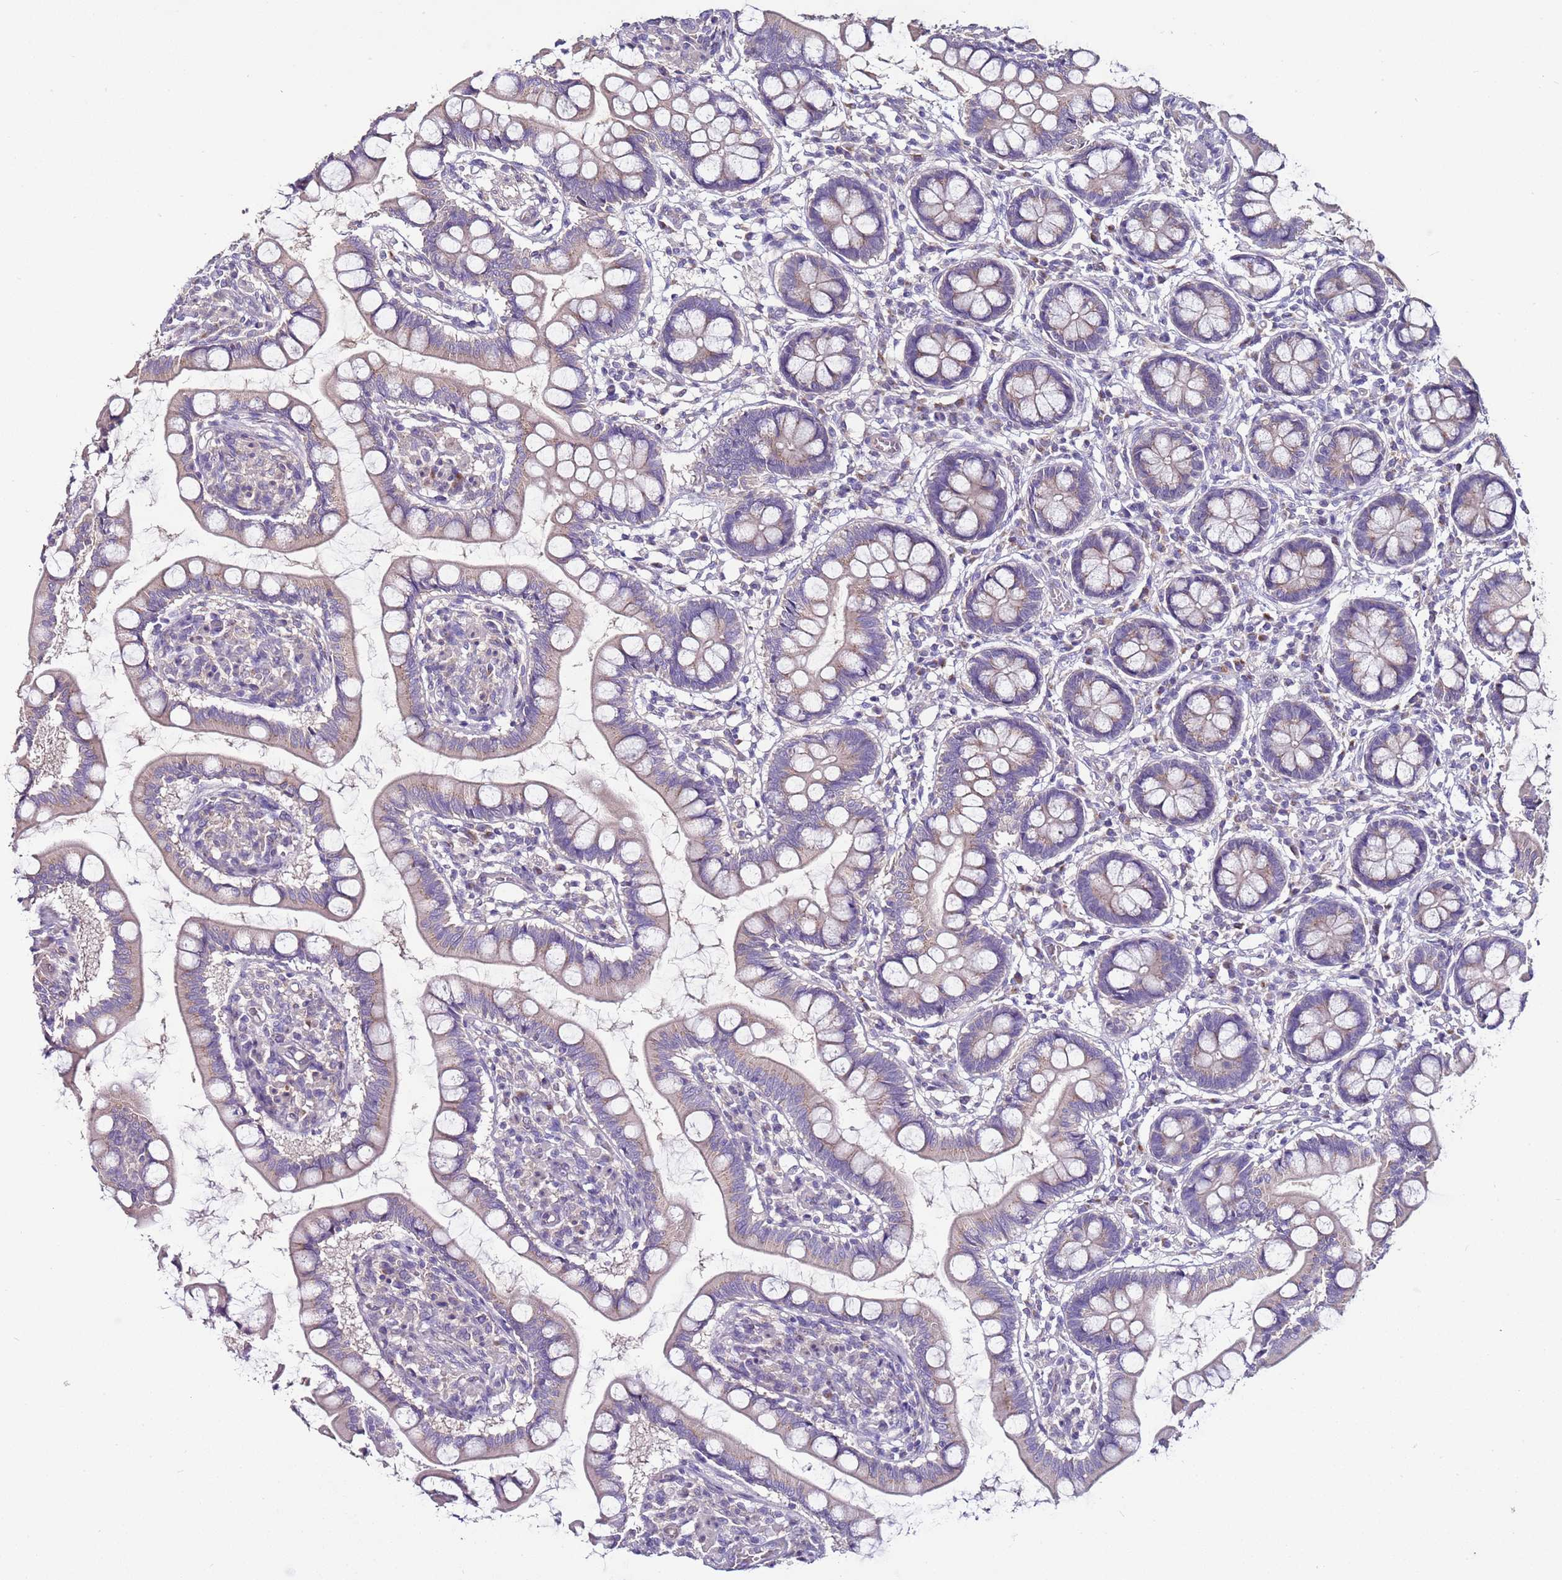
{"staining": {"intensity": "weak", "quantity": "25%-75%", "location": "cytoplasmic/membranous"}, "tissue": "small intestine", "cell_type": "Glandular cells", "image_type": "normal", "snomed": [{"axis": "morphology", "description": "Normal tissue, NOS"}, {"axis": "topography", "description": "Small intestine"}], "caption": "Immunohistochemistry (IHC) of benign small intestine exhibits low levels of weak cytoplasmic/membranous positivity in about 25%-75% of glandular cells. The protein is stained brown, and the nuclei are stained in blue (DAB IHC with brightfield microscopy, high magnification).", "gene": "FAM20A", "patient": {"sex": "male", "age": 52}}